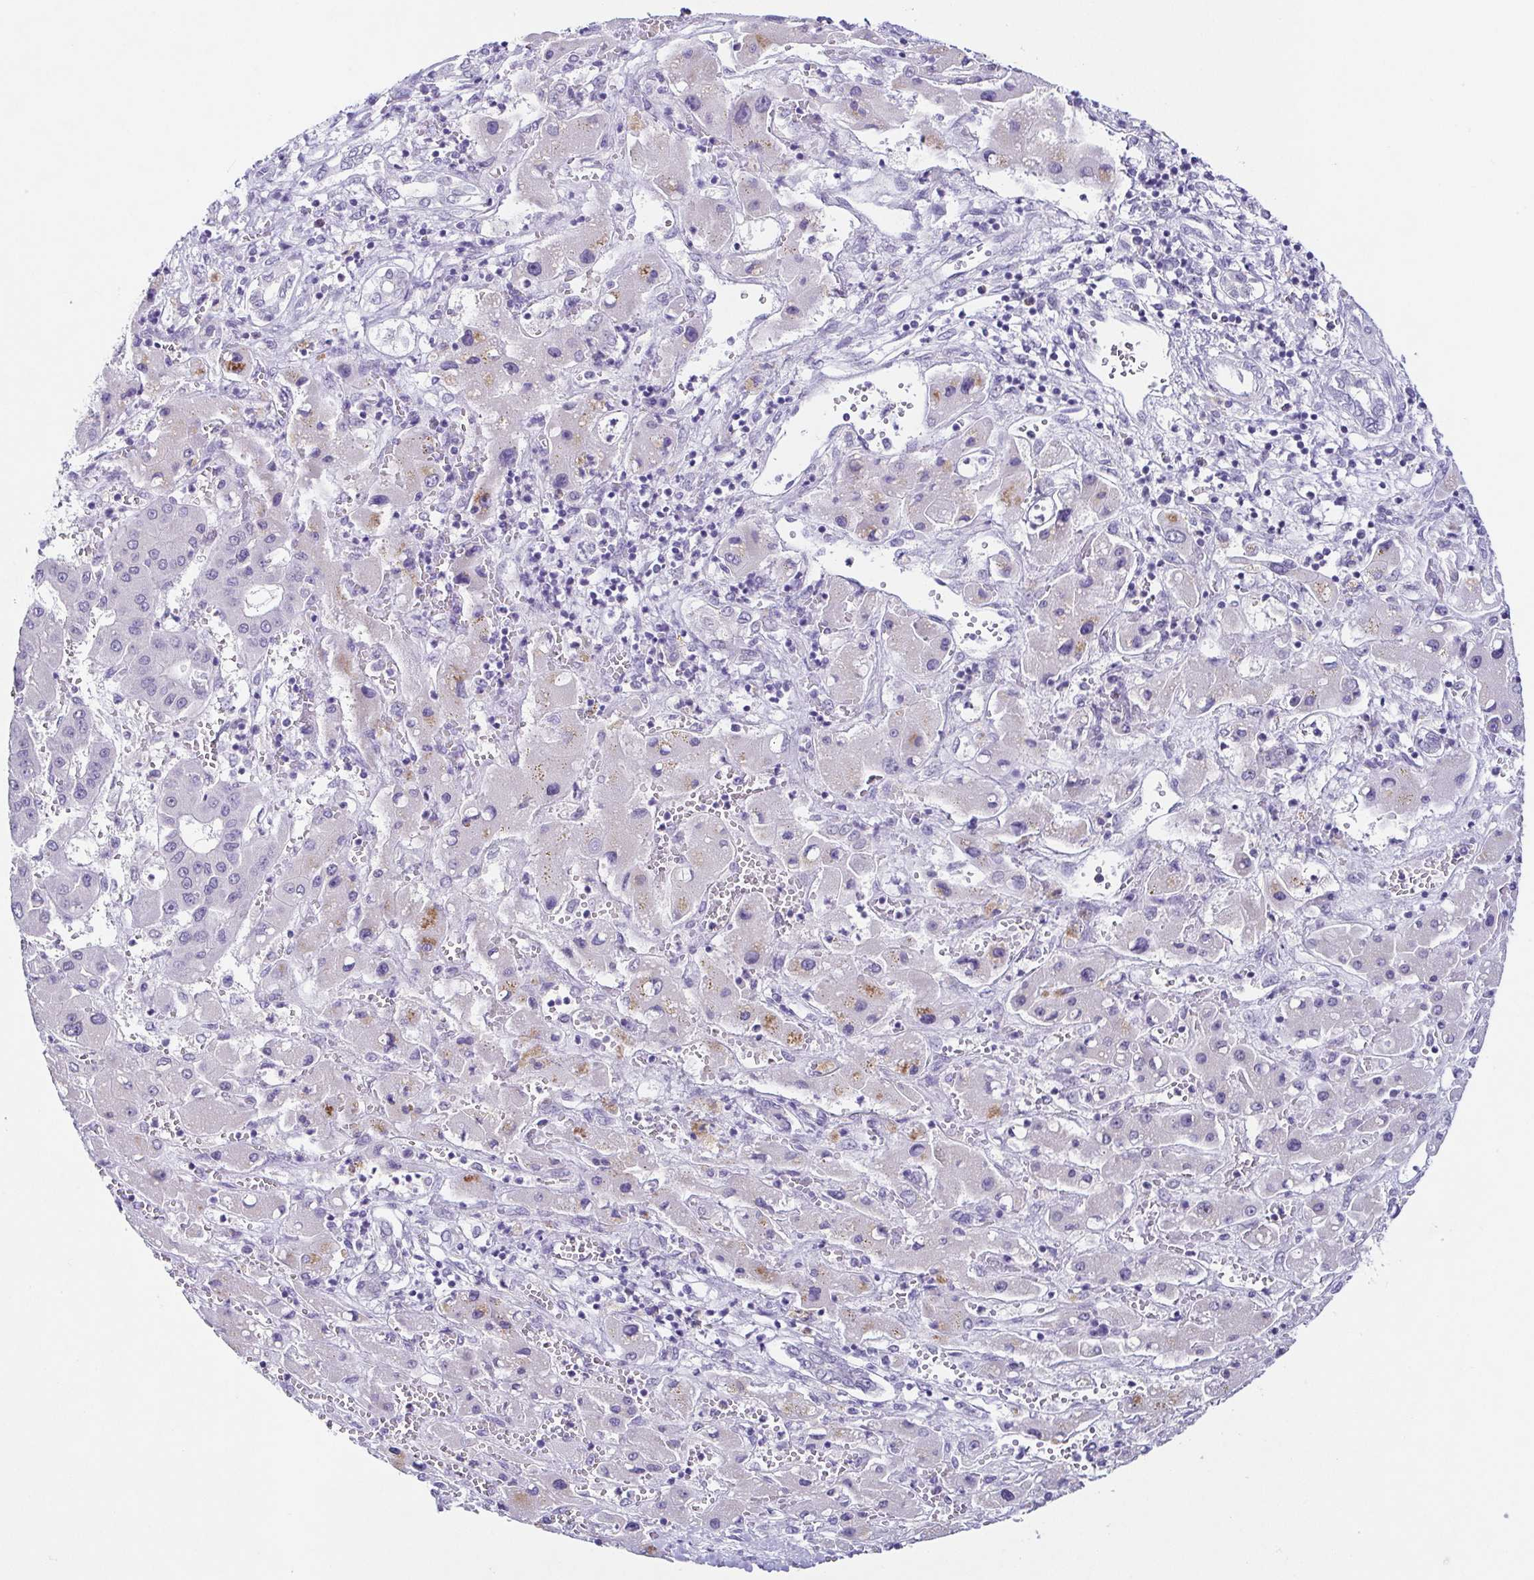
{"staining": {"intensity": "negative", "quantity": "none", "location": "none"}, "tissue": "liver cancer", "cell_type": "Tumor cells", "image_type": "cancer", "snomed": [{"axis": "morphology", "description": "Carcinoma, Hepatocellular, NOS"}, {"axis": "topography", "description": "Liver"}], "caption": "A photomicrograph of human liver cancer is negative for staining in tumor cells.", "gene": "TP73", "patient": {"sex": "female", "age": 73}}